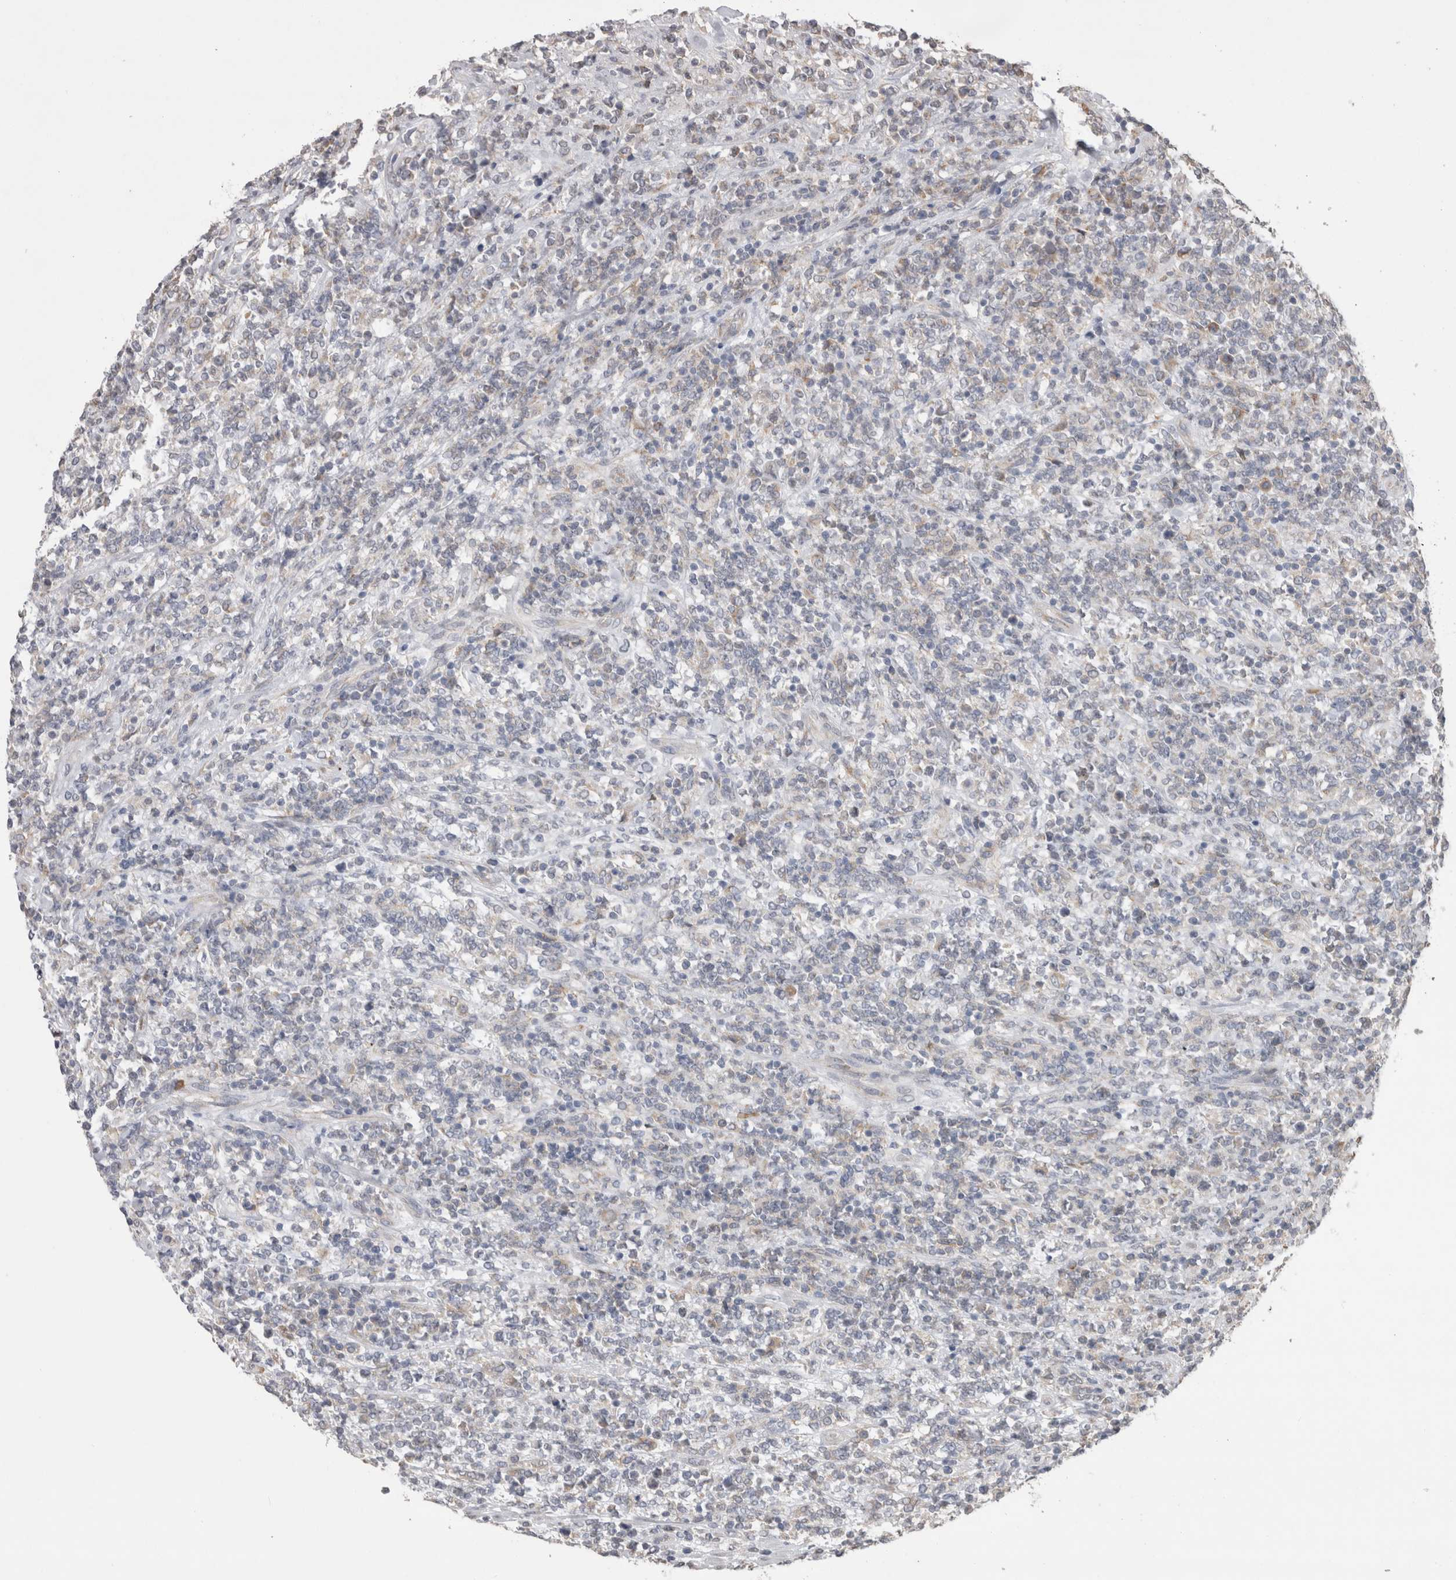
{"staining": {"intensity": "negative", "quantity": "none", "location": "none"}, "tissue": "lymphoma", "cell_type": "Tumor cells", "image_type": "cancer", "snomed": [{"axis": "morphology", "description": "Malignant lymphoma, non-Hodgkin's type, High grade"}, {"axis": "topography", "description": "Soft tissue"}], "caption": "Lymphoma was stained to show a protein in brown. There is no significant staining in tumor cells. Nuclei are stained in blue.", "gene": "NOMO1", "patient": {"sex": "male", "age": 18}}